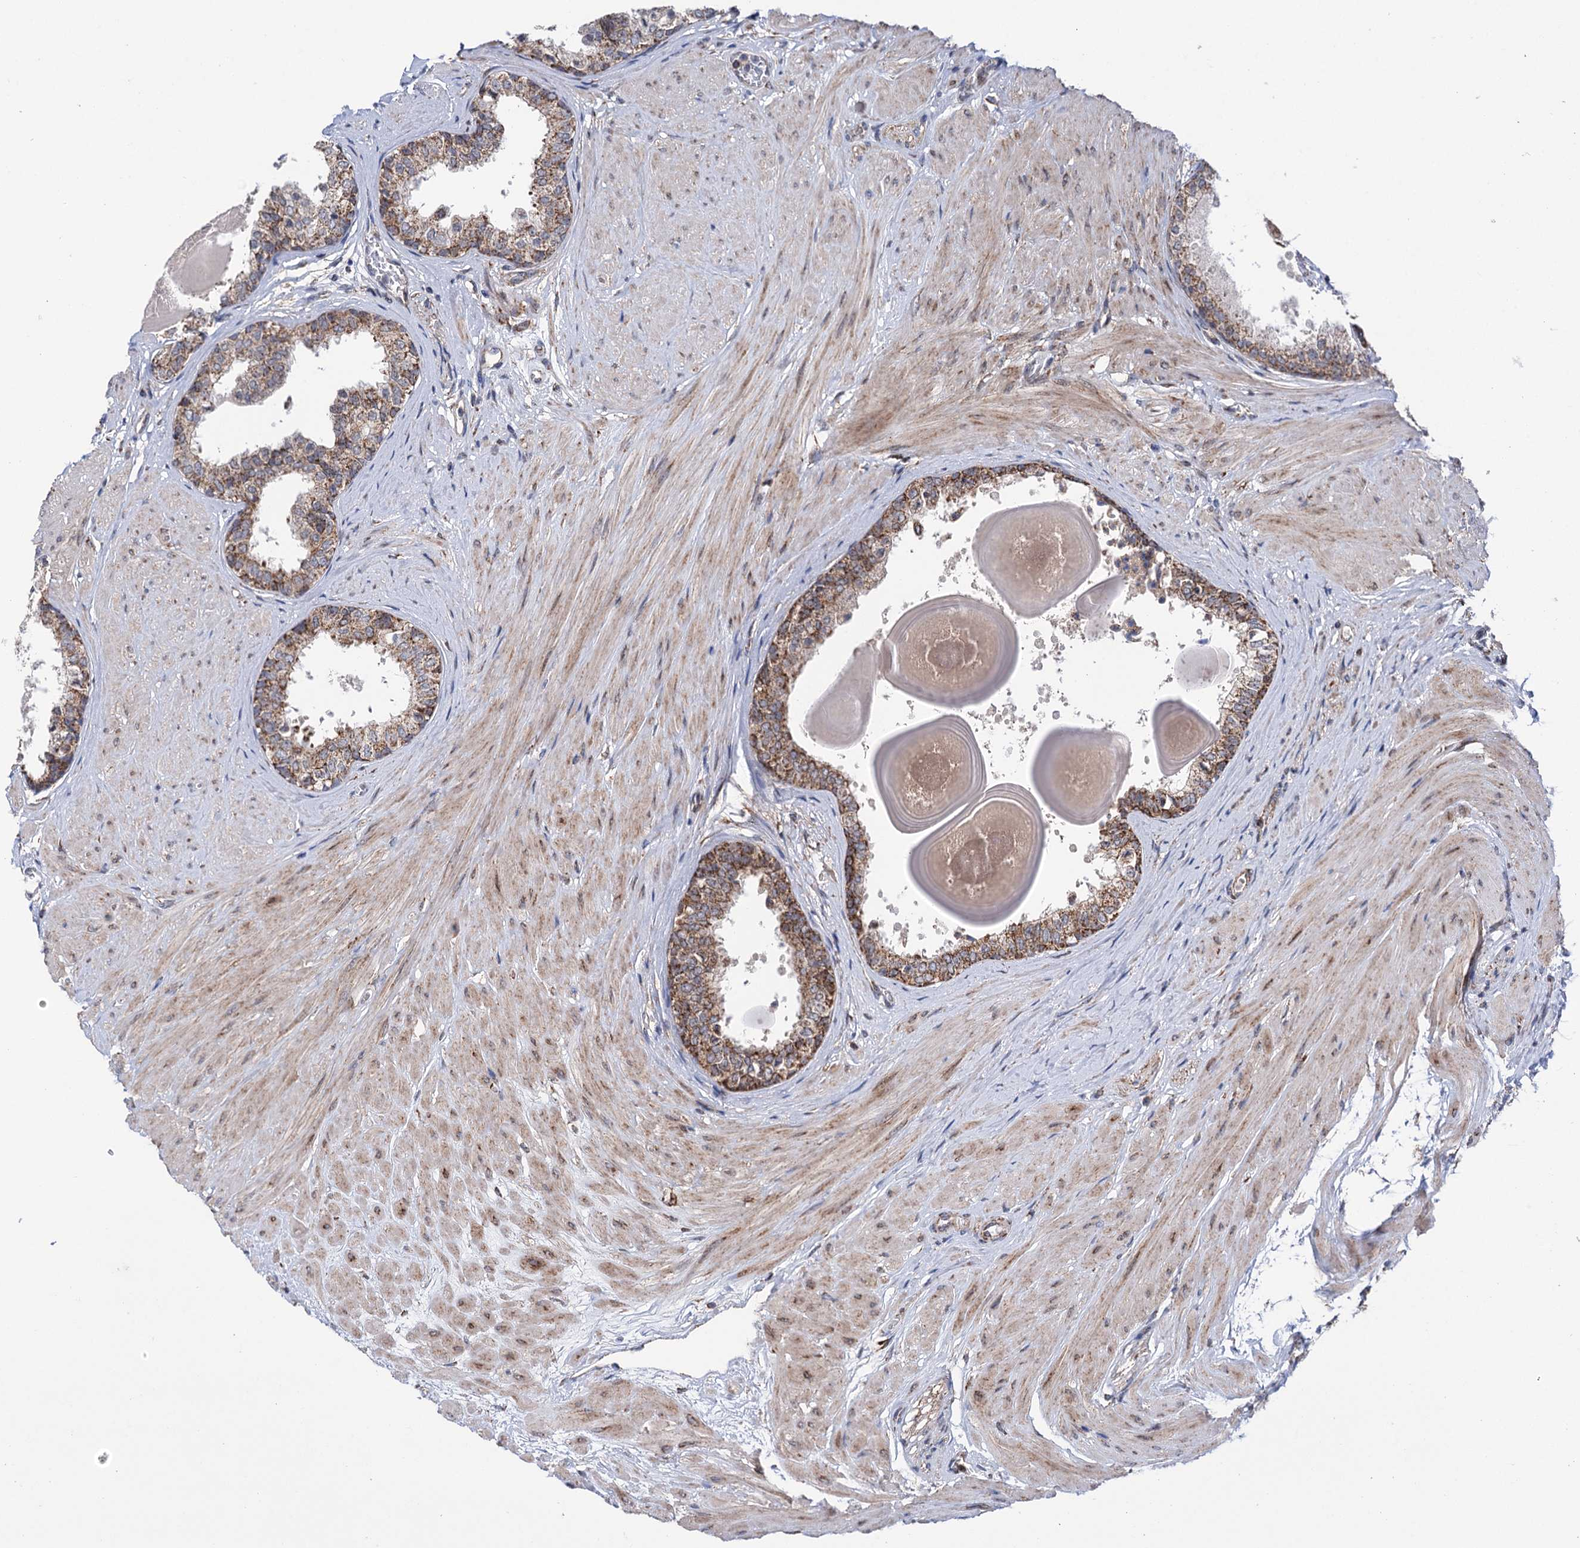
{"staining": {"intensity": "moderate", "quantity": ">75%", "location": "cytoplasmic/membranous"}, "tissue": "prostate", "cell_type": "Glandular cells", "image_type": "normal", "snomed": [{"axis": "morphology", "description": "Normal tissue, NOS"}, {"axis": "topography", "description": "Prostate"}], "caption": "Protein staining shows moderate cytoplasmic/membranous positivity in about >75% of glandular cells in benign prostate.", "gene": "SUCLA2", "patient": {"sex": "male", "age": 48}}